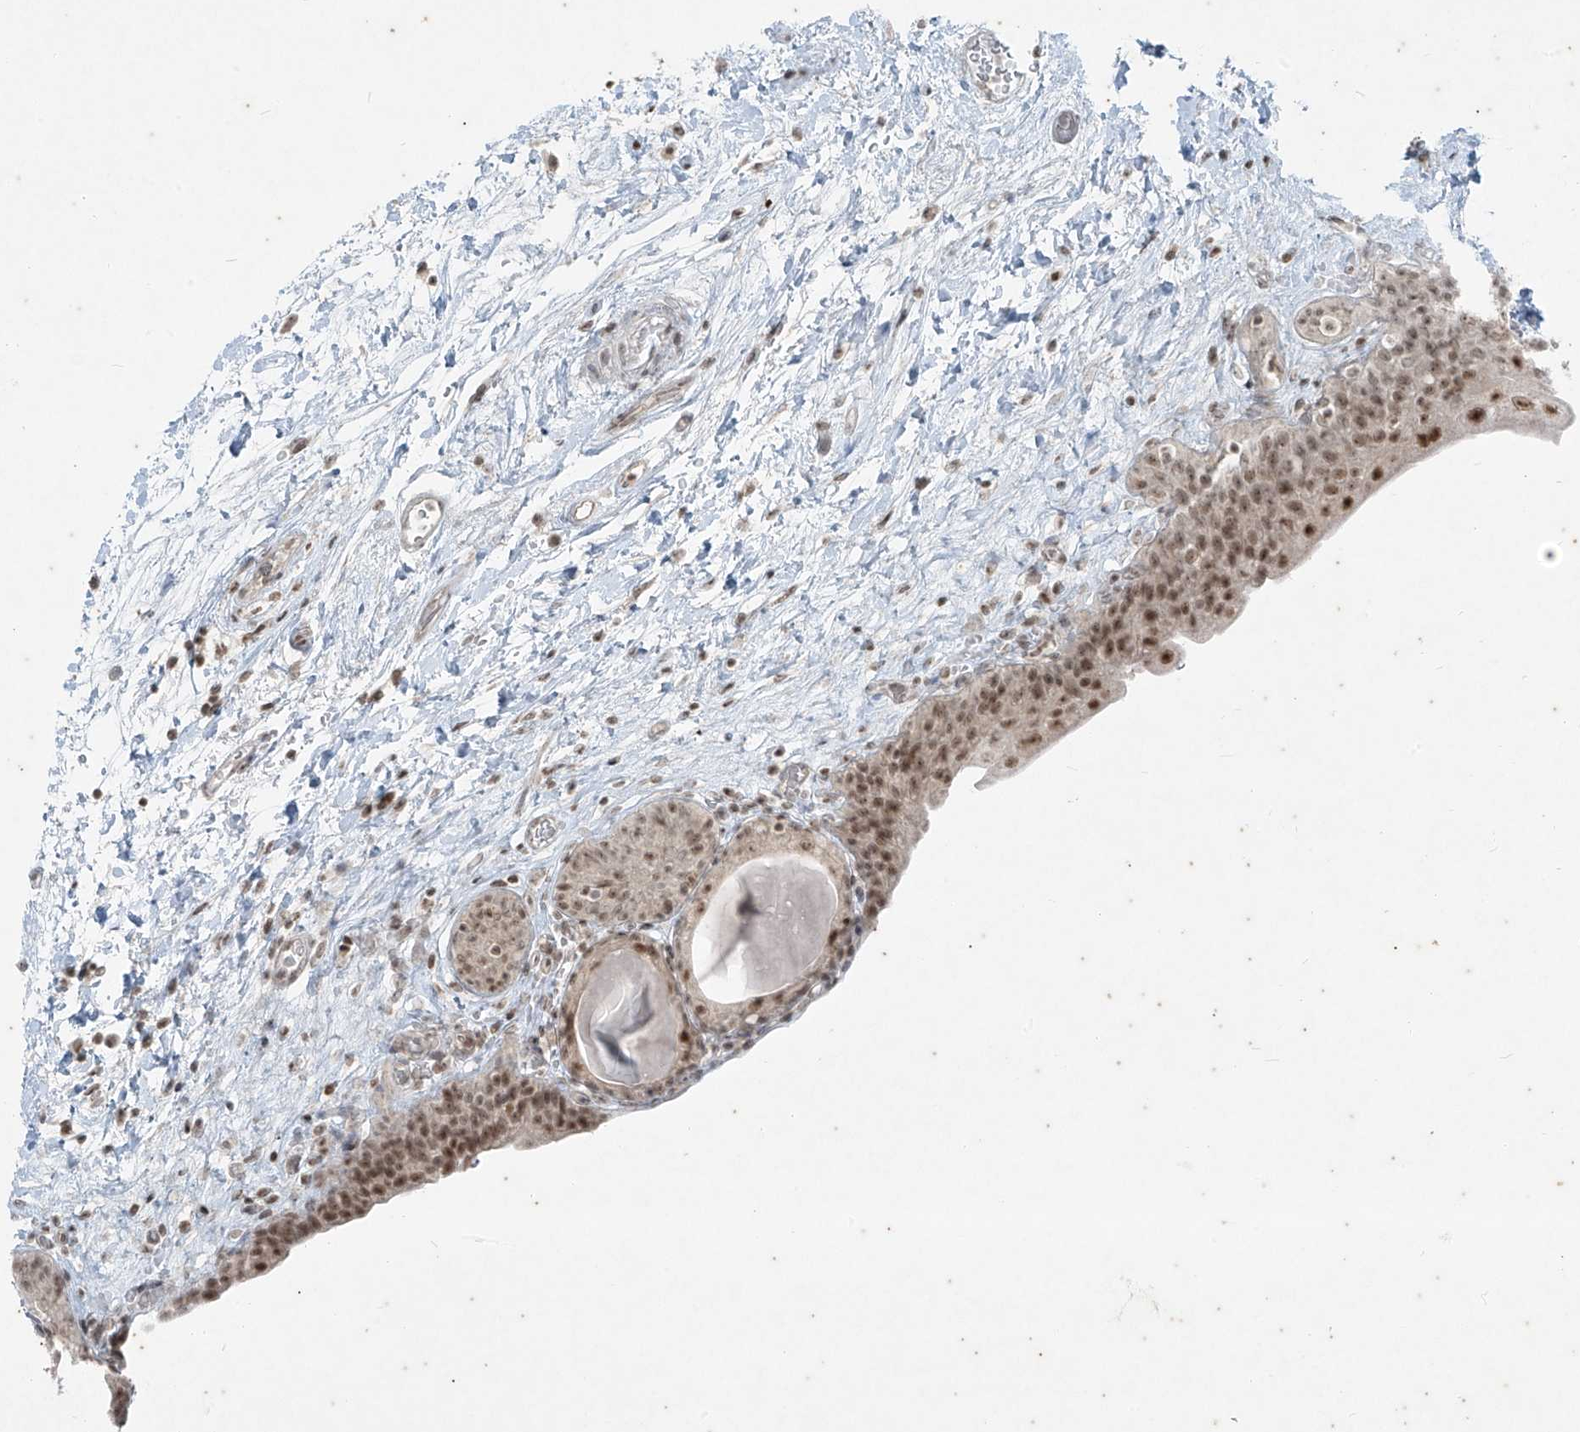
{"staining": {"intensity": "moderate", "quantity": ">75%", "location": "nuclear"}, "tissue": "urinary bladder", "cell_type": "Urothelial cells", "image_type": "normal", "snomed": [{"axis": "morphology", "description": "Normal tissue, NOS"}, {"axis": "topography", "description": "Urinary bladder"}], "caption": "Immunohistochemistry (DAB) staining of benign urinary bladder displays moderate nuclear protein staining in about >75% of urothelial cells.", "gene": "ZNF354B", "patient": {"sex": "male", "age": 83}}